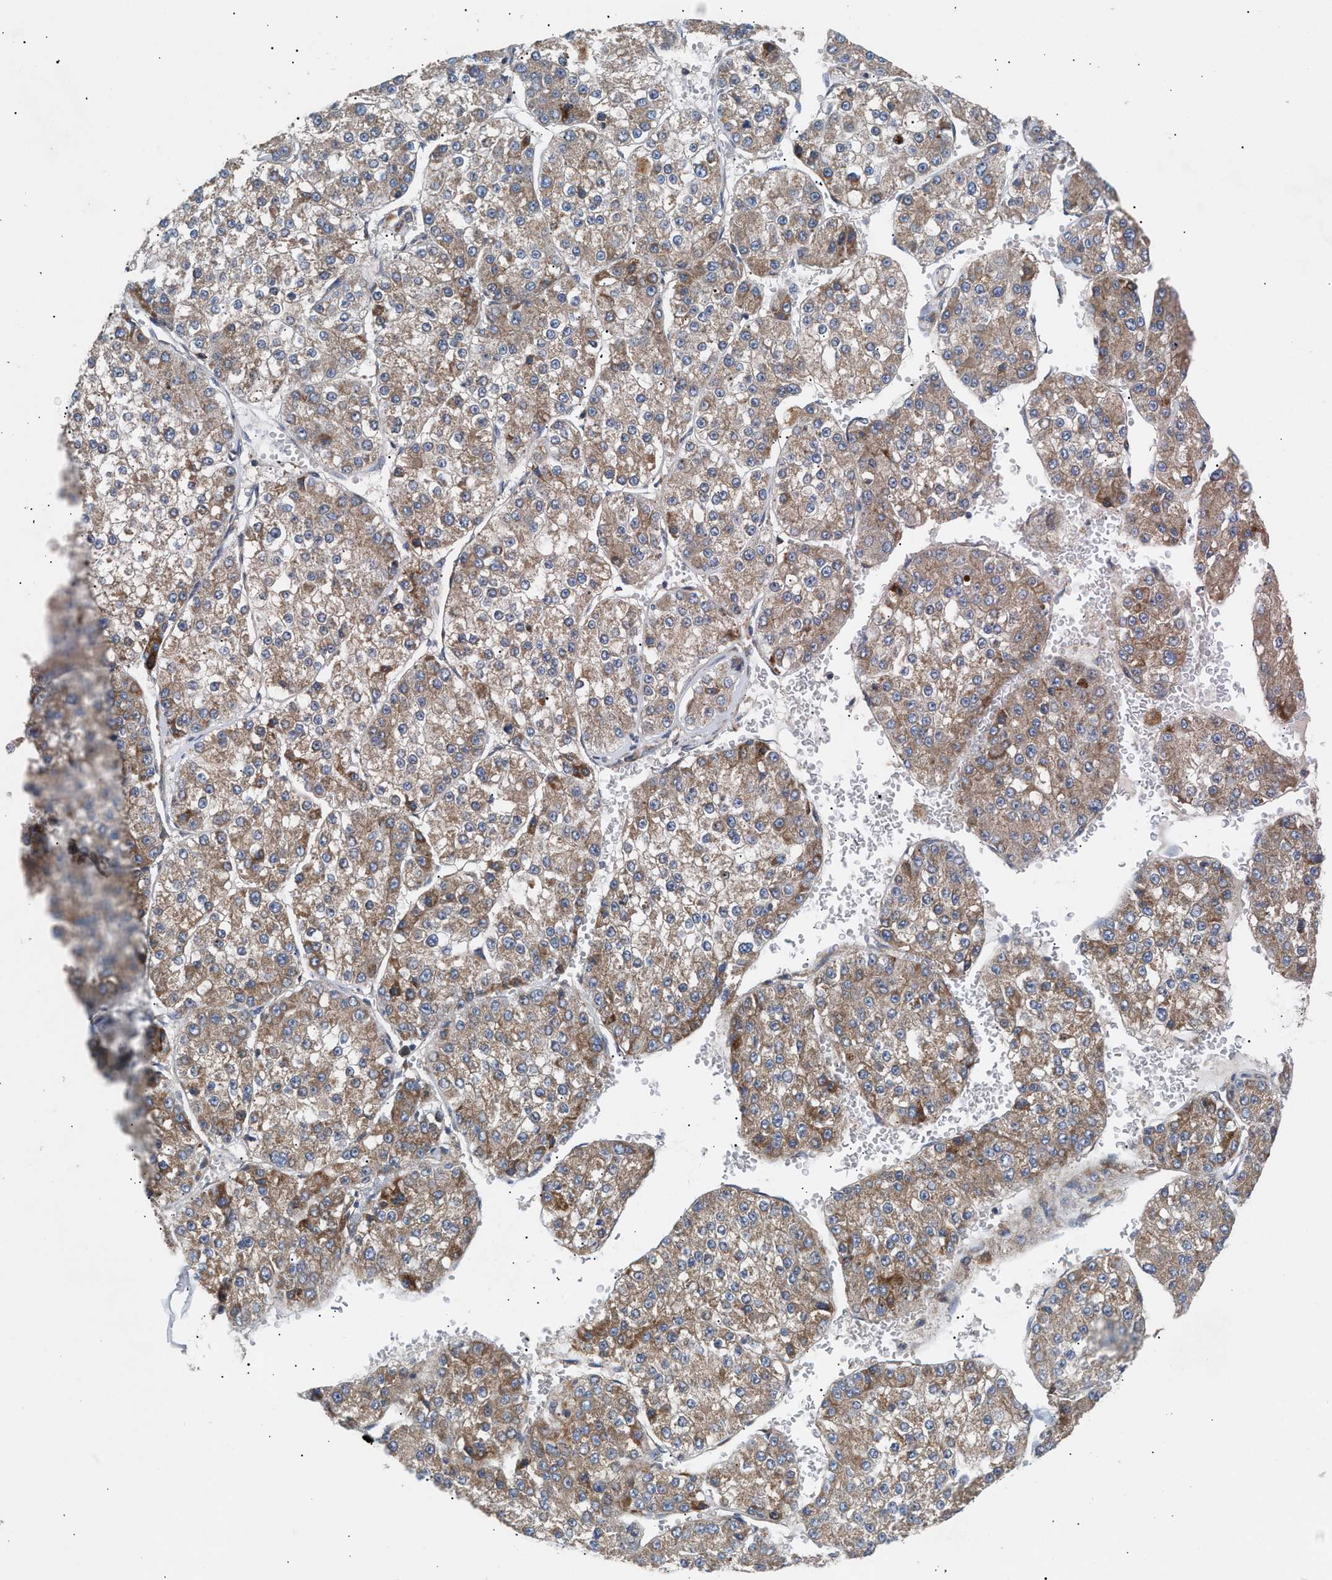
{"staining": {"intensity": "weak", "quantity": ">75%", "location": "cytoplasmic/membranous"}, "tissue": "liver cancer", "cell_type": "Tumor cells", "image_type": "cancer", "snomed": [{"axis": "morphology", "description": "Carcinoma, Hepatocellular, NOS"}, {"axis": "topography", "description": "Liver"}], "caption": "Human liver cancer stained with a protein marker shows weak staining in tumor cells.", "gene": "OXSM", "patient": {"sex": "female", "age": 73}}